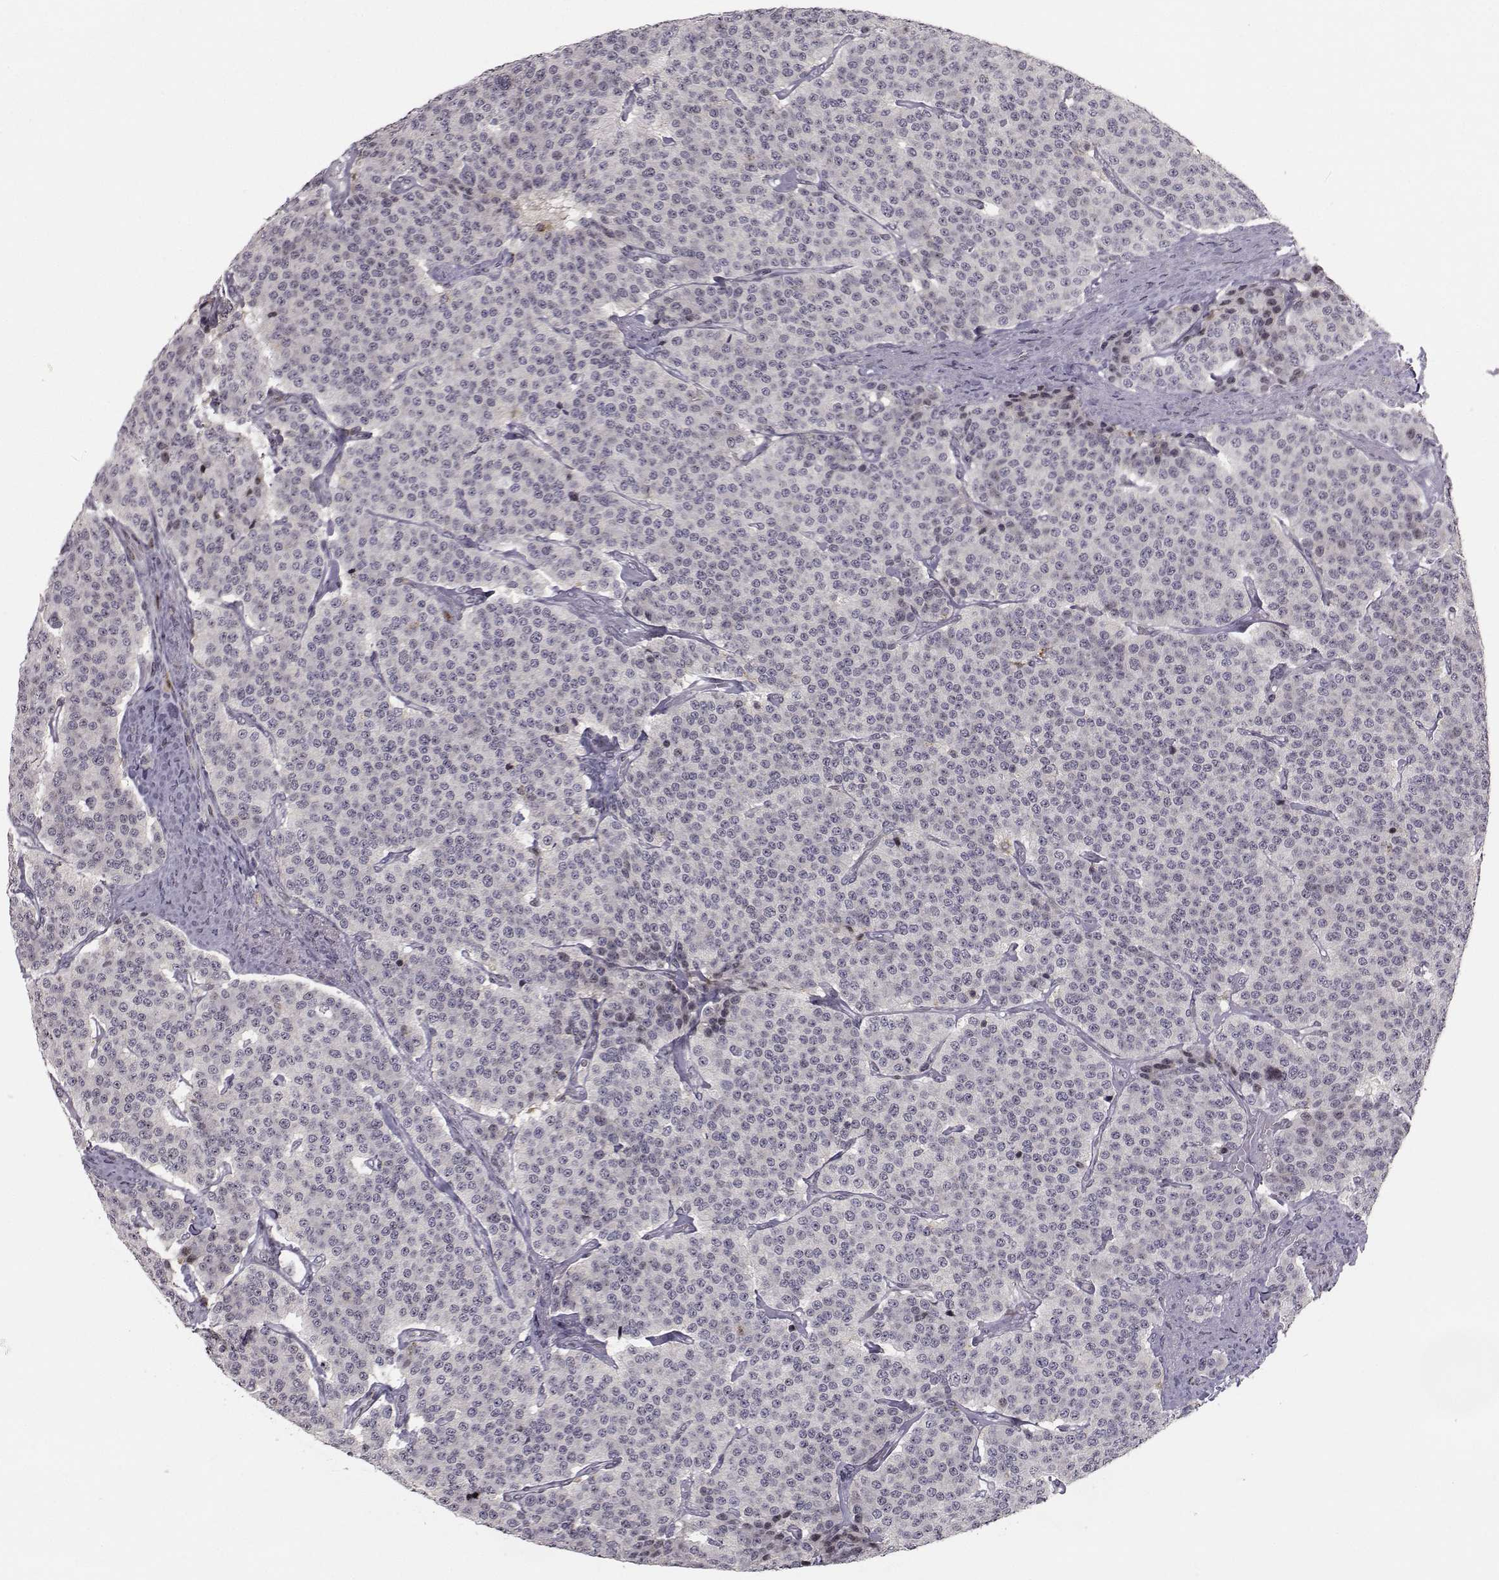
{"staining": {"intensity": "negative", "quantity": "none", "location": "none"}, "tissue": "carcinoid", "cell_type": "Tumor cells", "image_type": "cancer", "snomed": [{"axis": "morphology", "description": "Carcinoid, malignant, NOS"}, {"axis": "topography", "description": "Small intestine"}], "caption": "This micrograph is of carcinoid stained with immunohistochemistry (IHC) to label a protein in brown with the nuclei are counter-stained blue. There is no staining in tumor cells. (Immunohistochemistry, brightfield microscopy, high magnification).", "gene": "PCP4L1", "patient": {"sex": "female", "age": 58}}